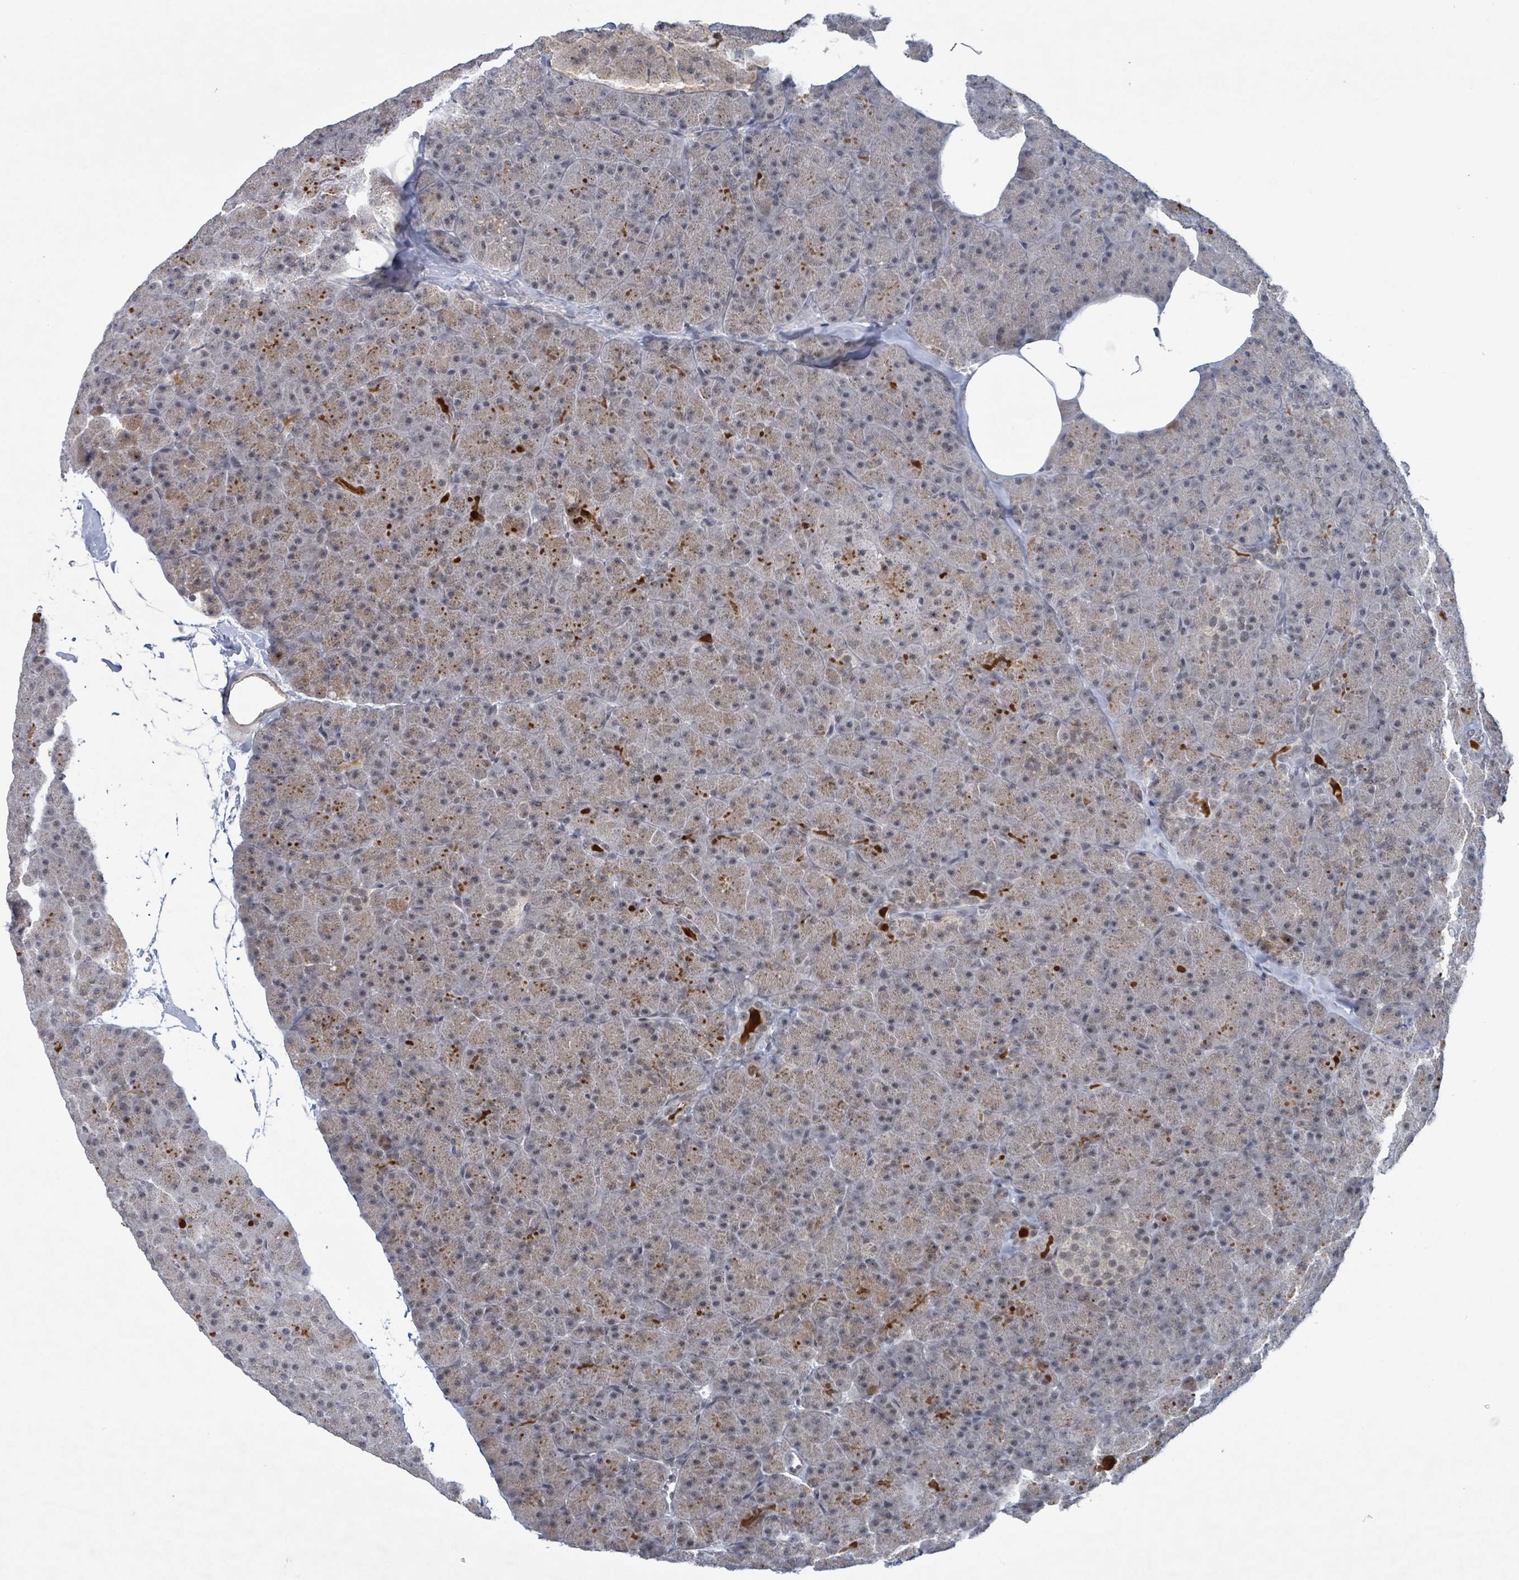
{"staining": {"intensity": "moderate", "quantity": "25%-75%", "location": "cytoplasmic/membranous,nuclear"}, "tissue": "pancreas", "cell_type": "Exocrine glandular cells", "image_type": "normal", "snomed": [{"axis": "morphology", "description": "Normal tissue, NOS"}, {"axis": "topography", "description": "Pancreas"}], "caption": "Pancreas stained with immunohistochemistry exhibits moderate cytoplasmic/membranous,nuclear positivity in about 25%-75% of exocrine glandular cells. Immunohistochemistry (ihc) stains the protein of interest in brown and the nuclei are stained blue.", "gene": "BANP", "patient": {"sex": "male", "age": 36}}